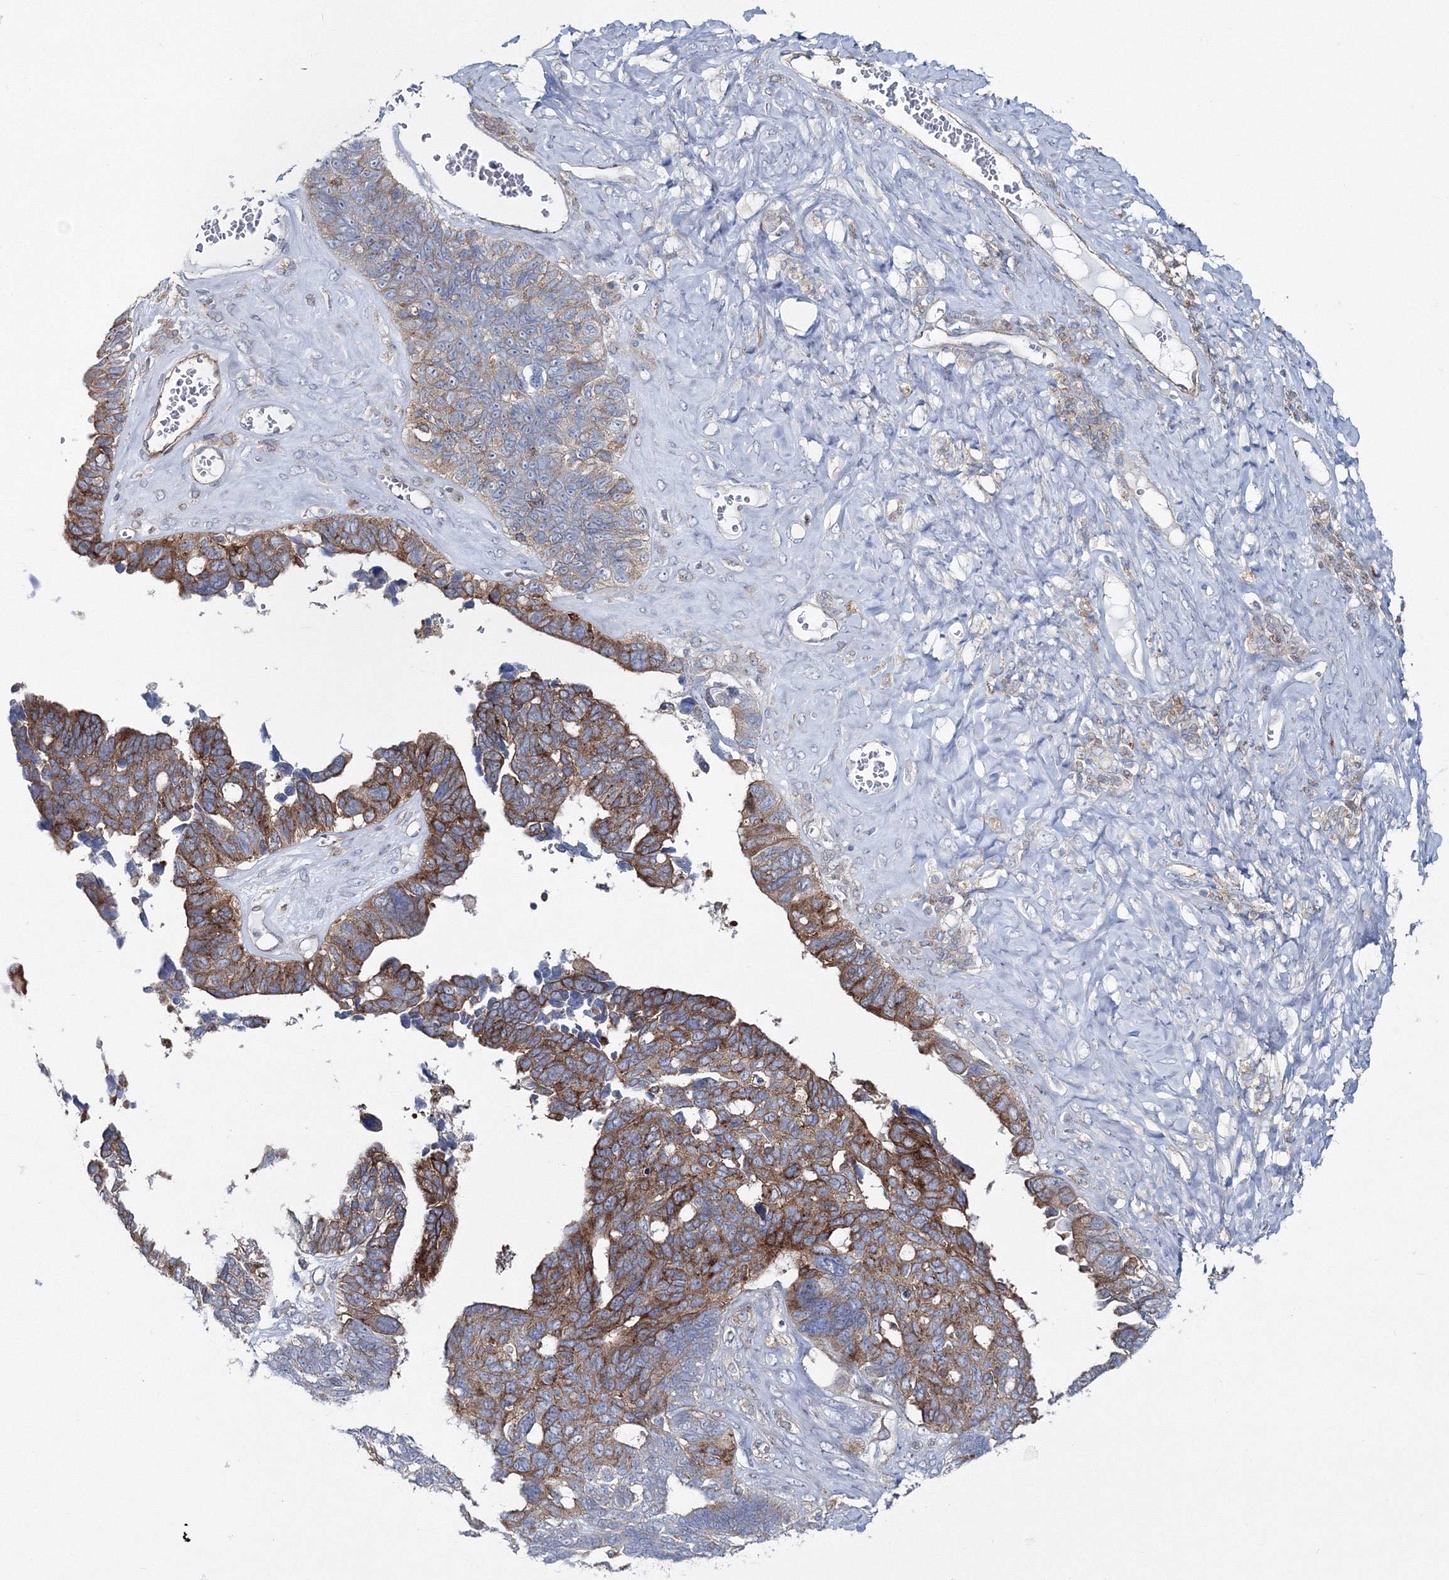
{"staining": {"intensity": "moderate", "quantity": ">75%", "location": "cytoplasmic/membranous"}, "tissue": "ovarian cancer", "cell_type": "Tumor cells", "image_type": "cancer", "snomed": [{"axis": "morphology", "description": "Cystadenocarcinoma, serous, NOS"}, {"axis": "topography", "description": "Ovary"}], "caption": "Human ovarian cancer (serous cystadenocarcinoma) stained with a brown dye displays moderate cytoplasmic/membranous positive expression in approximately >75% of tumor cells.", "gene": "GGA2", "patient": {"sex": "female", "age": 79}}